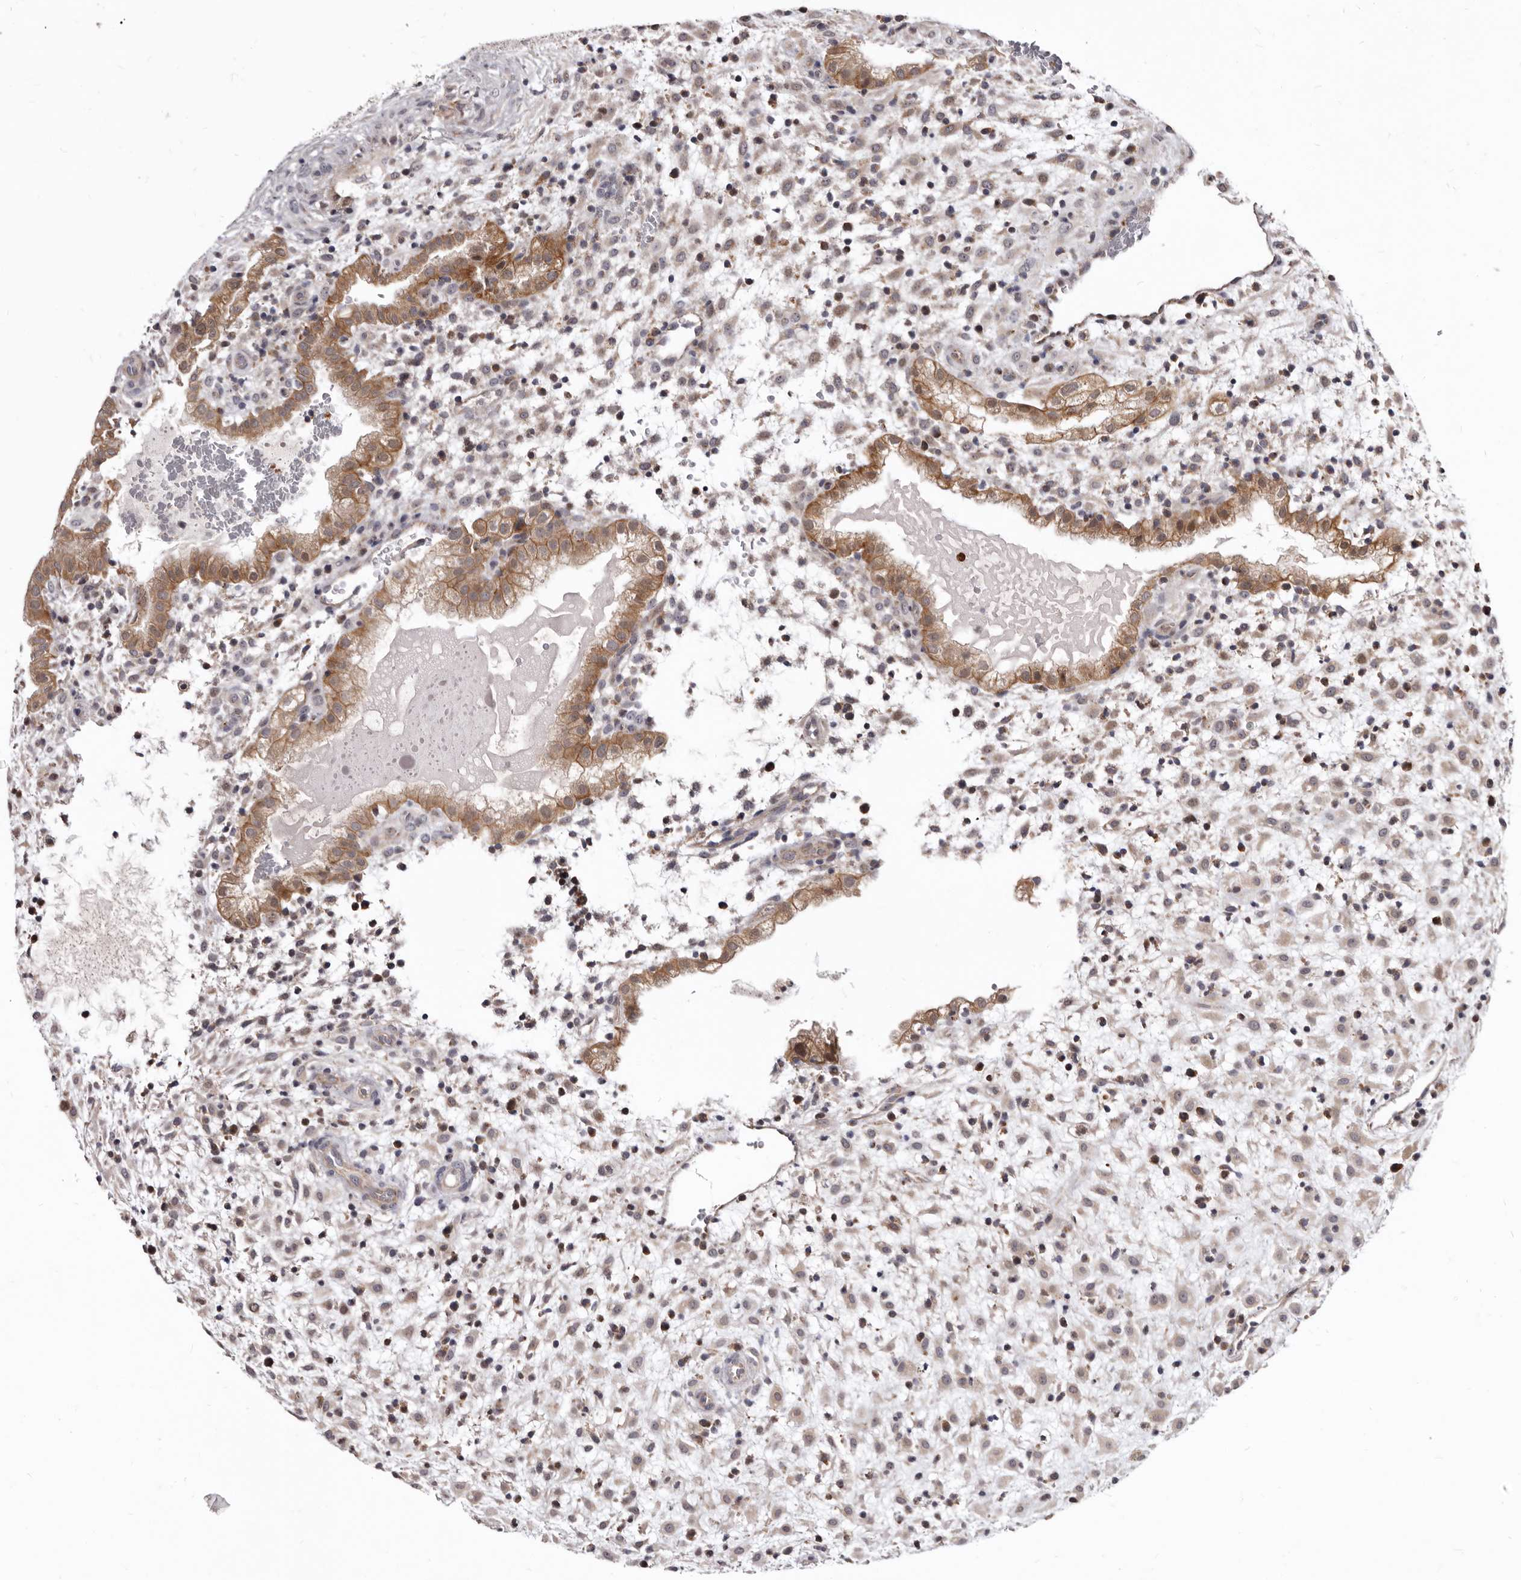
{"staining": {"intensity": "weak", "quantity": ">75%", "location": "cytoplasmic/membranous"}, "tissue": "placenta", "cell_type": "Decidual cells", "image_type": "normal", "snomed": [{"axis": "morphology", "description": "Normal tissue, NOS"}, {"axis": "topography", "description": "Placenta"}], "caption": "IHC of unremarkable human placenta exhibits low levels of weak cytoplasmic/membranous positivity in about >75% of decidual cells. (DAB IHC with brightfield microscopy, high magnification).", "gene": "SMC4", "patient": {"sex": "female", "age": 35}}